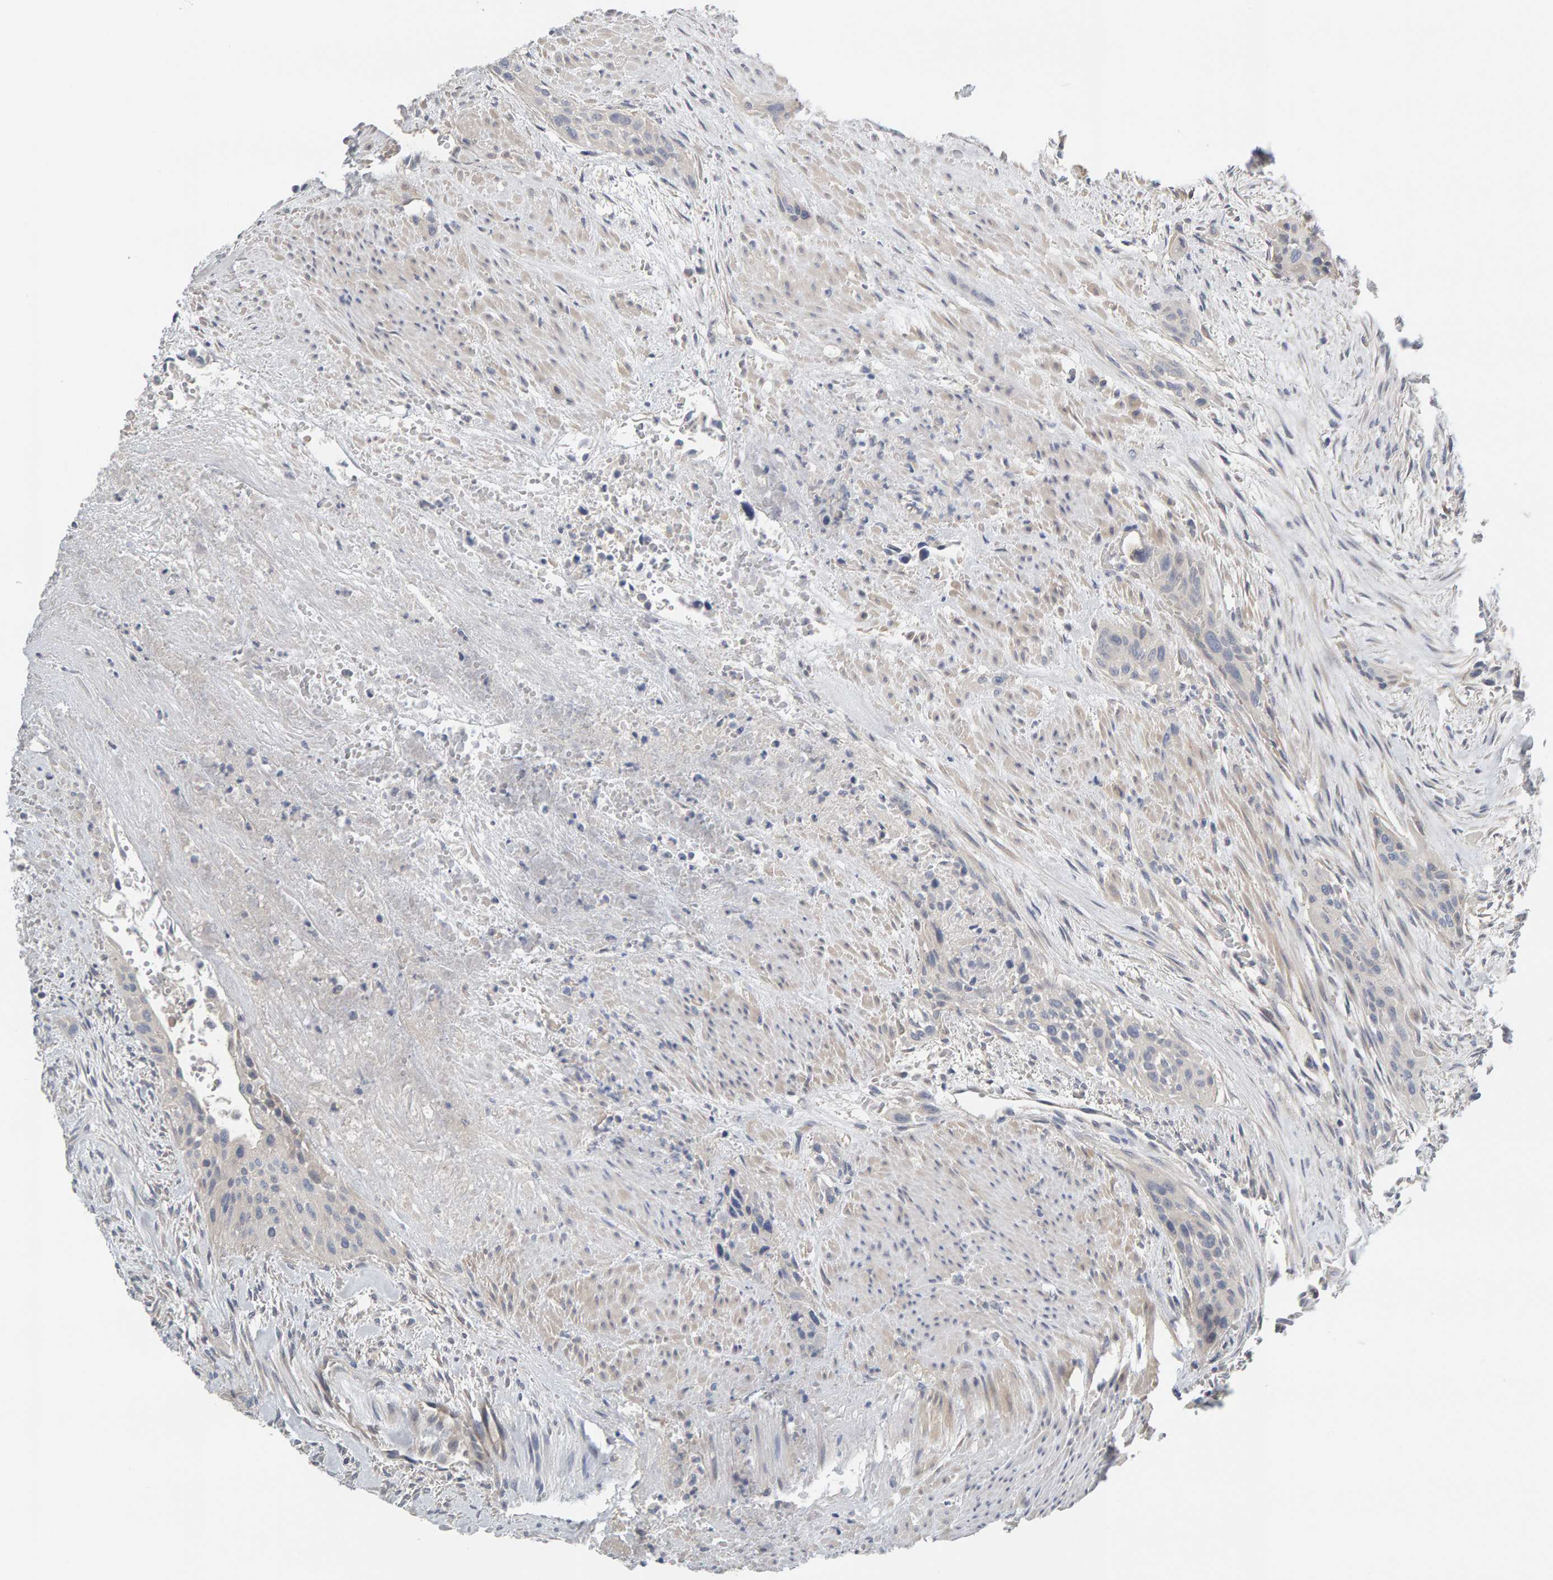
{"staining": {"intensity": "negative", "quantity": "none", "location": "none"}, "tissue": "urothelial cancer", "cell_type": "Tumor cells", "image_type": "cancer", "snomed": [{"axis": "morphology", "description": "Urothelial carcinoma, High grade"}, {"axis": "topography", "description": "Urinary bladder"}], "caption": "Immunohistochemistry (IHC) micrograph of neoplastic tissue: human urothelial cancer stained with DAB shows no significant protein expression in tumor cells.", "gene": "GFUS", "patient": {"sex": "male", "age": 35}}